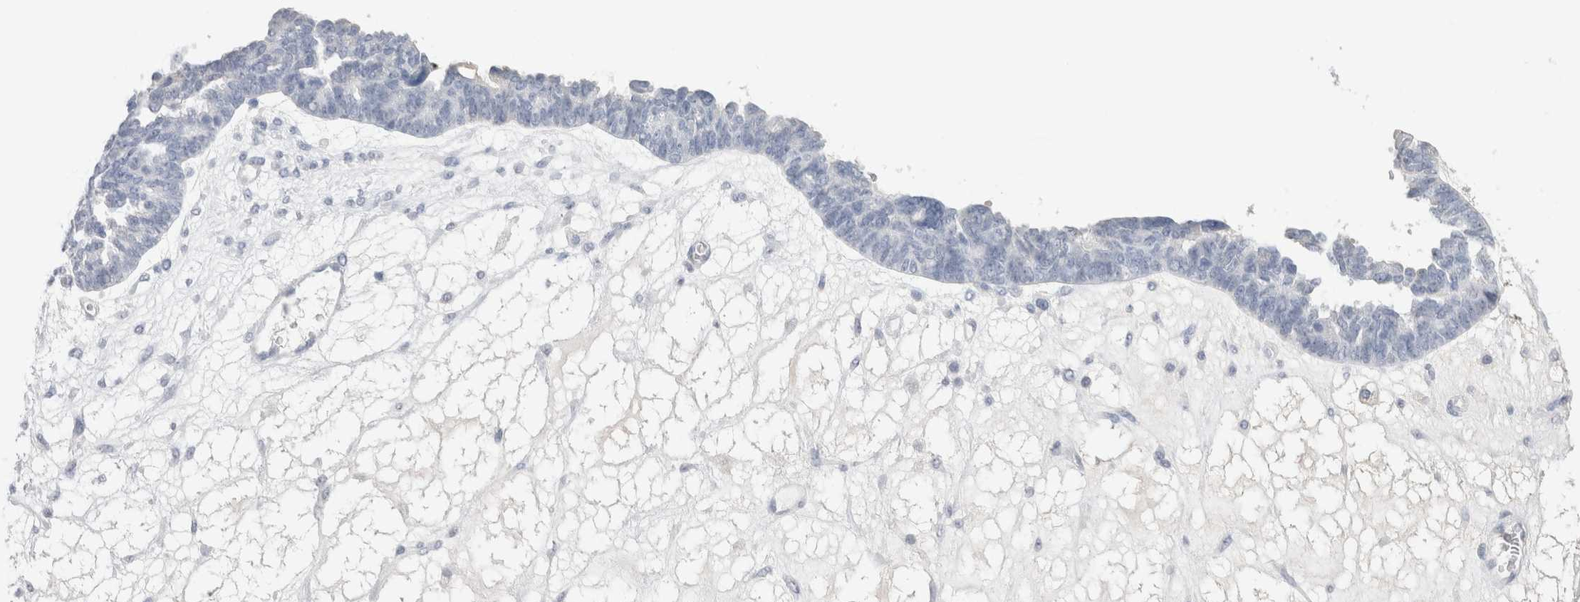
{"staining": {"intensity": "negative", "quantity": "none", "location": "none"}, "tissue": "ovarian cancer", "cell_type": "Tumor cells", "image_type": "cancer", "snomed": [{"axis": "morphology", "description": "Cystadenocarcinoma, serous, NOS"}, {"axis": "topography", "description": "Ovary"}], "caption": "Protein analysis of ovarian serous cystadenocarcinoma shows no significant positivity in tumor cells. Nuclei are stained in blue.", "gene": "LAMP3", "patient": {"sex": "female", "age": 79}}